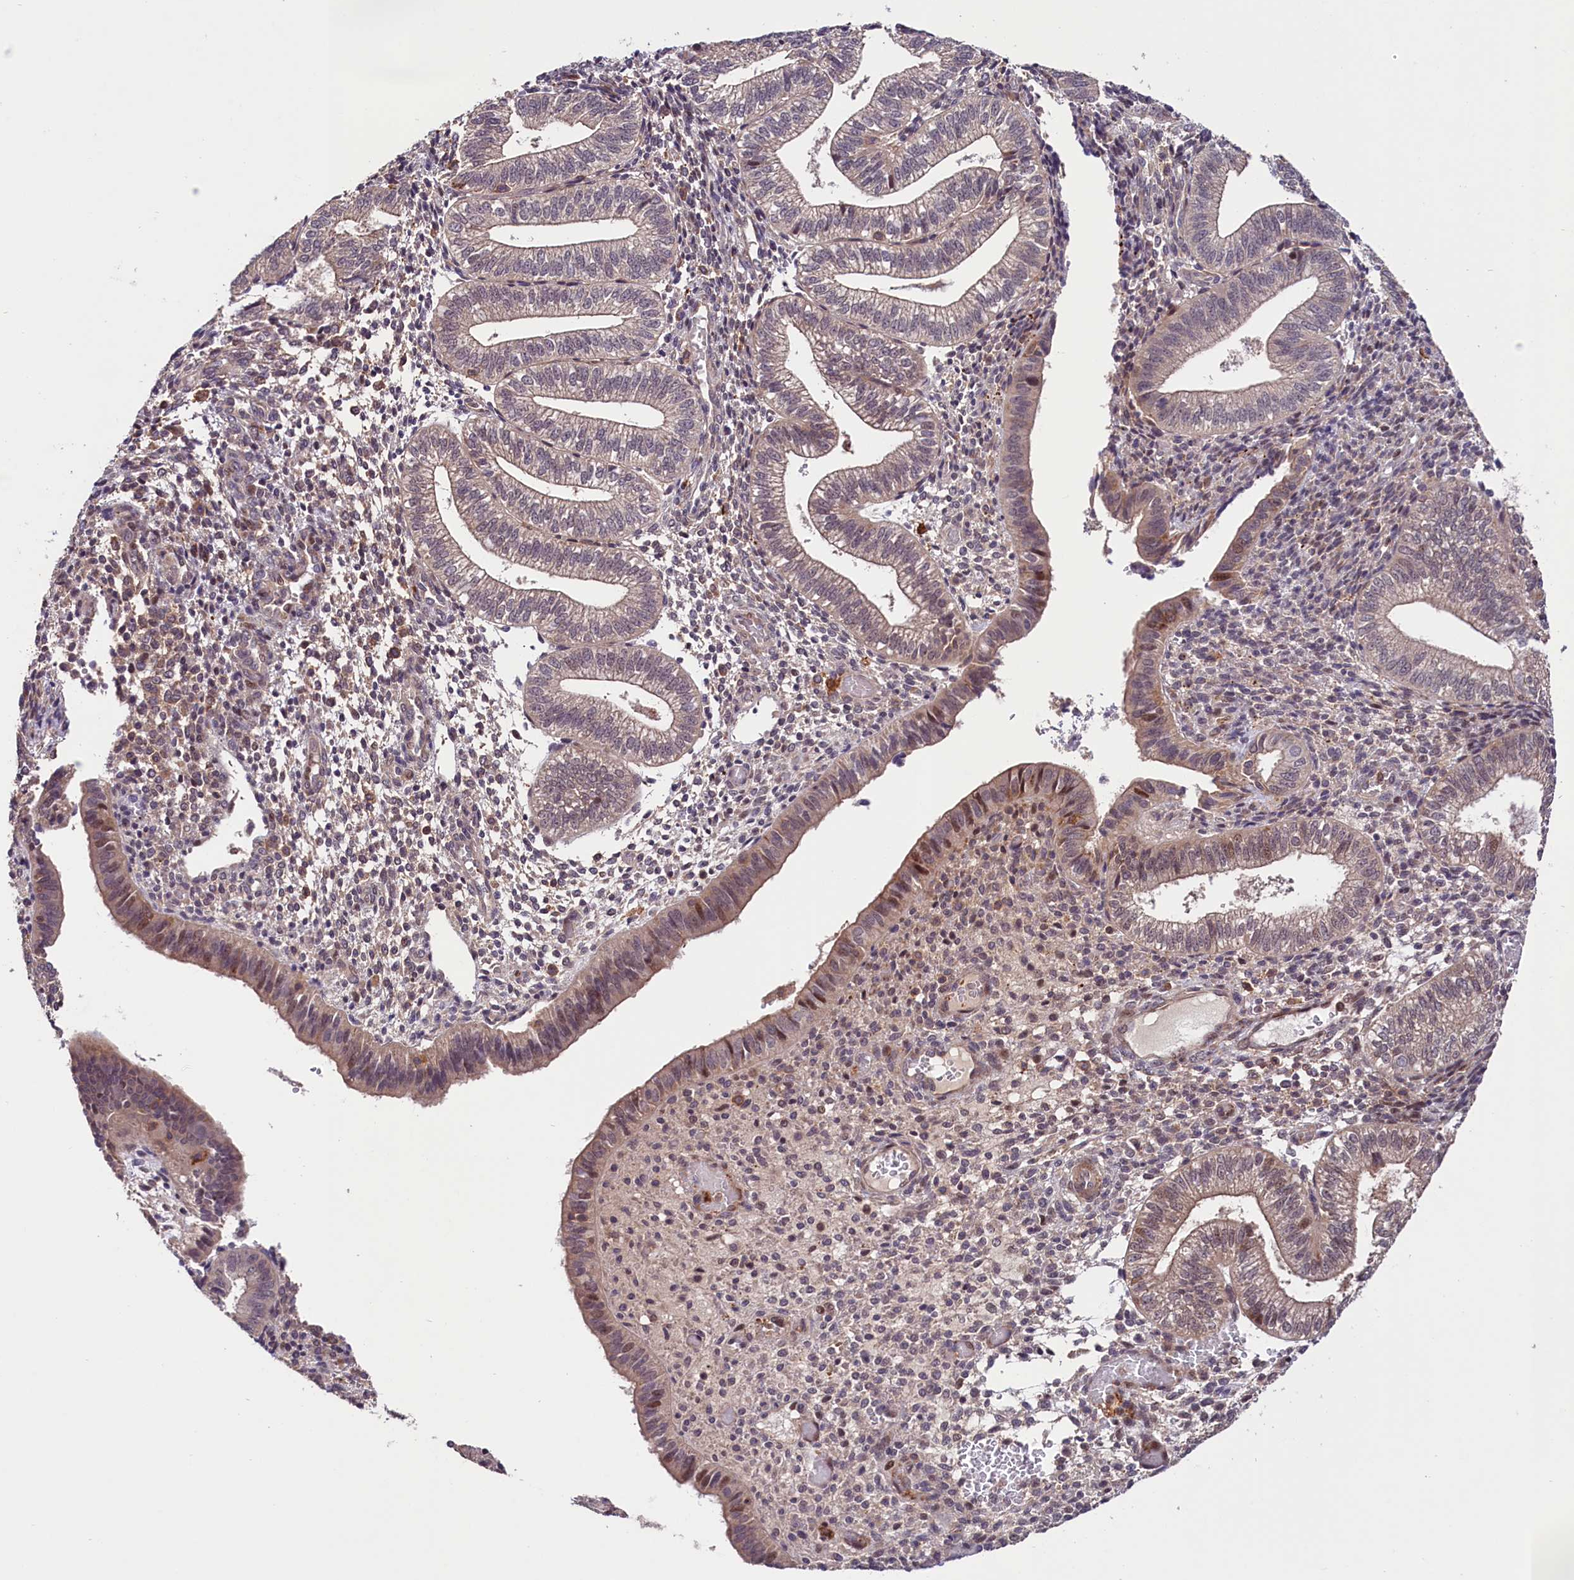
{"staining": {"intensity": "weak", "quantity": "<25%", "location": "nuclear"}, "tissue": "endometrium", "cell_type": "Cells in endometrial stroma", "image_type": "normal", "snomed": [{"axis": "morphology", "description": "Normal tissue, NOS"}, {"axis": "topography", "description": "Endometrium"}], "caption": "This is a histopathology image of immunohistochemistry (IHC) staining of unremarkable endometrium, which shows no staining in cells in endometrial stroma. (DAB immunohistochemistry (IHC) visualized using brightfield microscopy, high magnification).", "gene": "CACNA1H", "patient": {"sex": "female", "age": 34}}